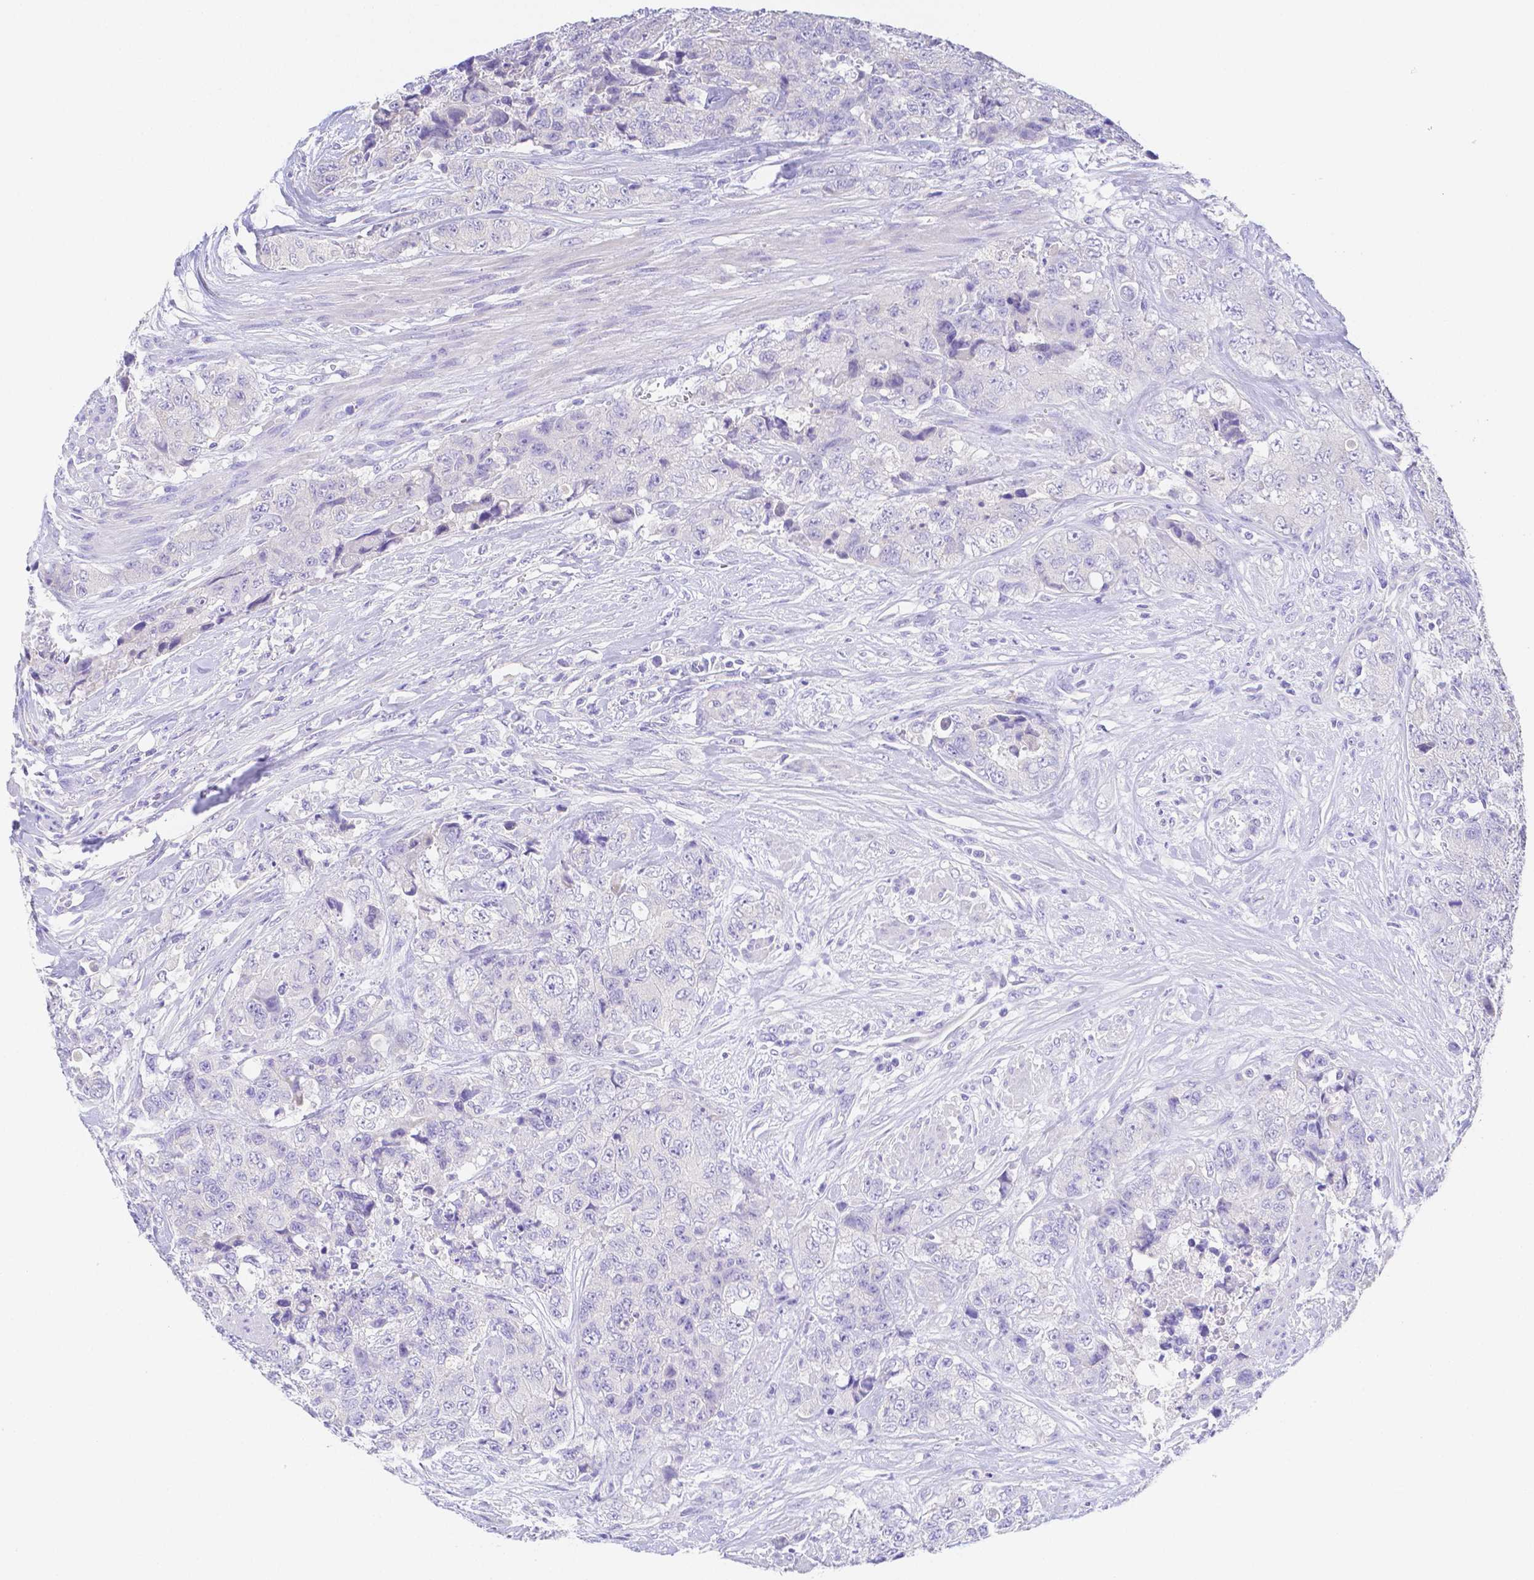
{"staining": {"intensity": "negative", "quantity": "none", "location": "none"}, "tissue": "urothelial cancer", "cell_type": "Tumor cells", "image_type": "cancer", "snomed": [{"axis": "morphology", "description": "Urothelial carcinoma, High grade"}, {"axis": "topography", "description": "Urinary bladder"}], "caption": "Tumor cells show no significant protein staining in high-grade urothelial carcinoma.", "gene": "ZG16B", "patient": {"sex": "female", "age": 78}}